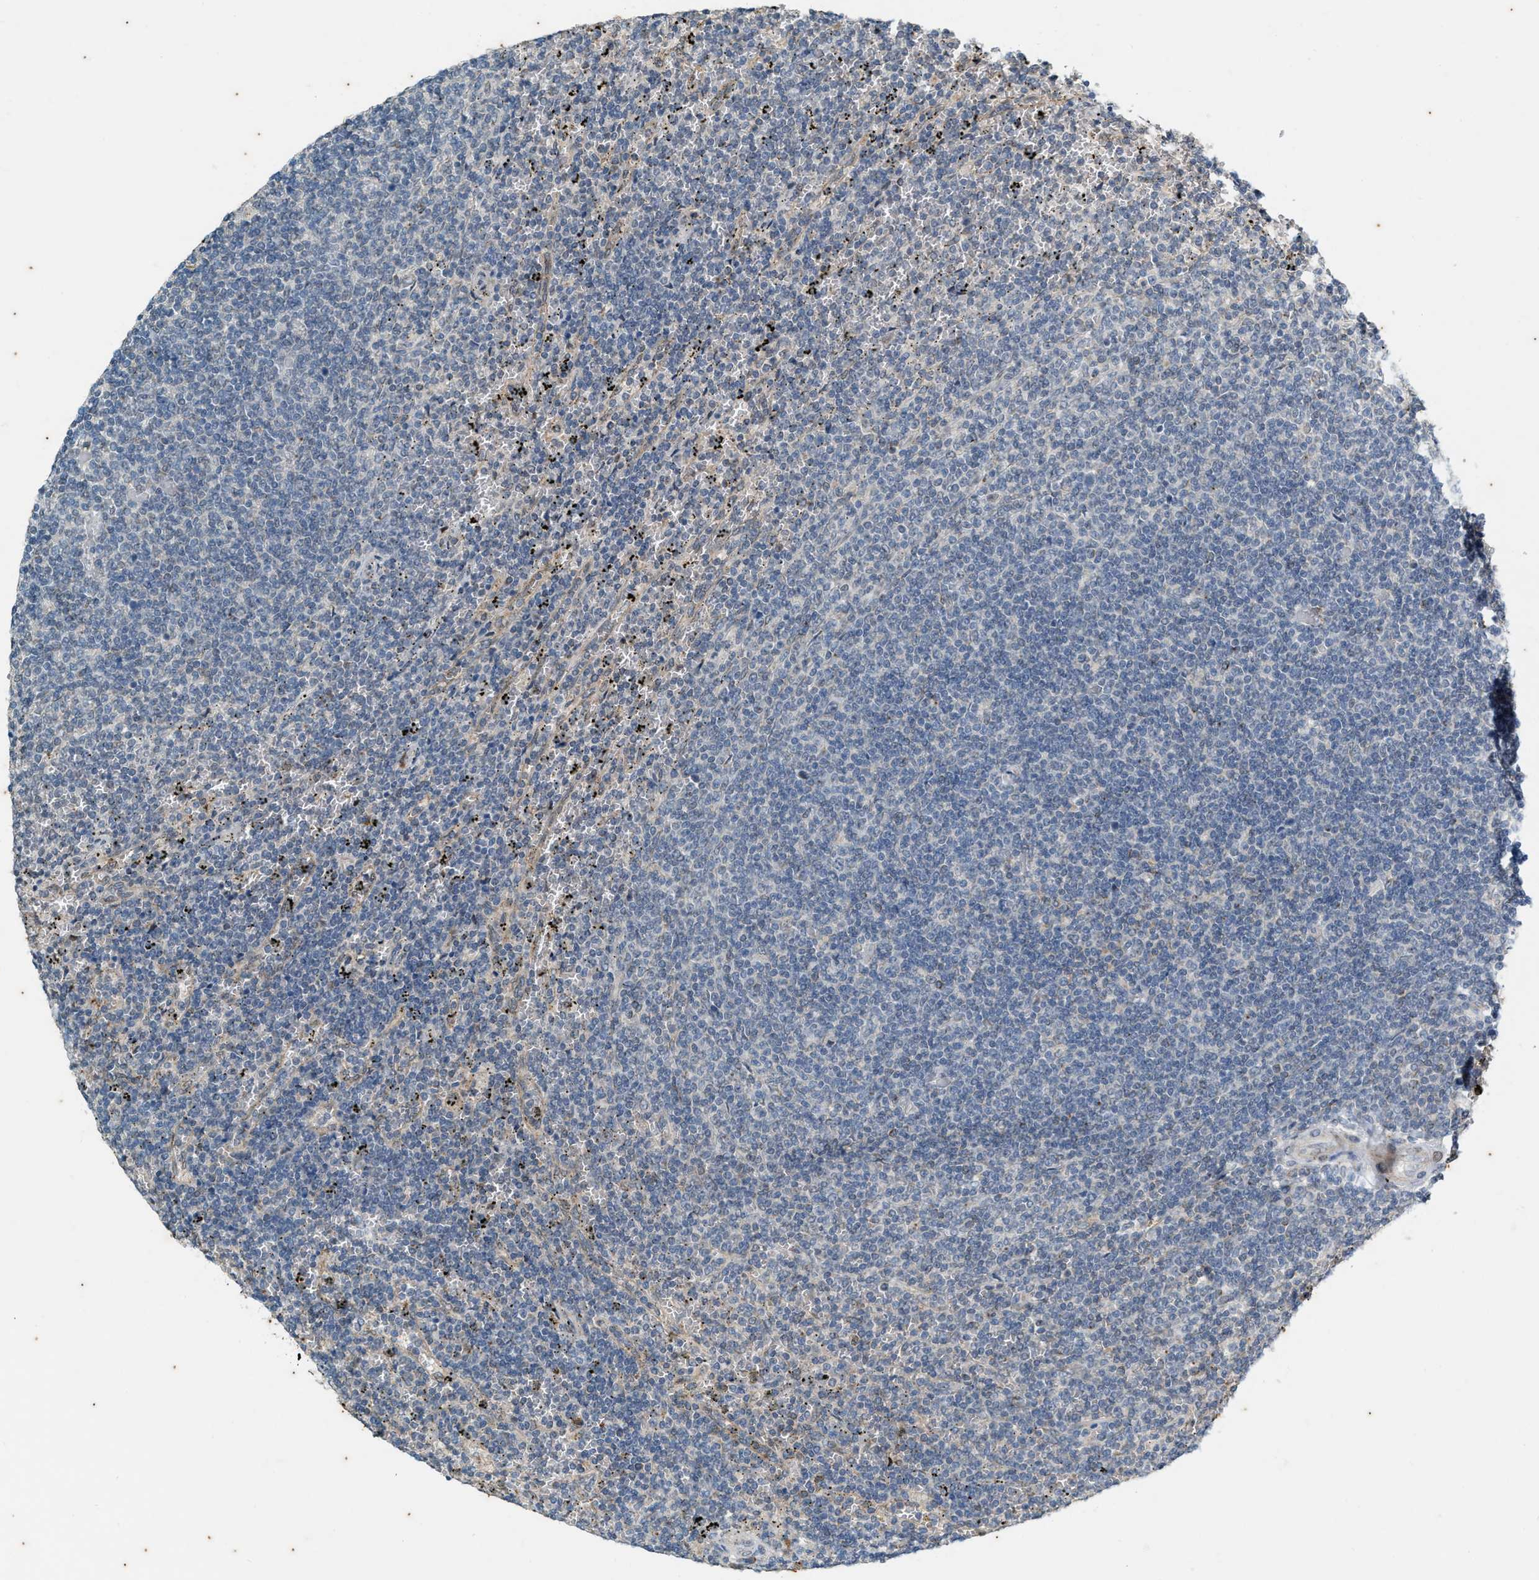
{"staining": {"intensity": "negative", "quantity": "none", "location": "none"}, "tissue": "lymphoma", "cell_type": "Tumor cells", "image_type": "cancer", "snomed": [{"axis": "morphology", "description": "Malignant lymphoma, non-Hodgkin's type, Low grade"}, {"axis": "topography", "description": "Spleen"}], "caption": "DAB (3,3'-diaminobenzidine) immunohistochemical staining of human low-grade malignant lymphoma, non-Hodgkin's type exhibits no significant positivity in tumor cells.", "gene": "CHPF2", "patient": {"sex": "female", "age": 50}}